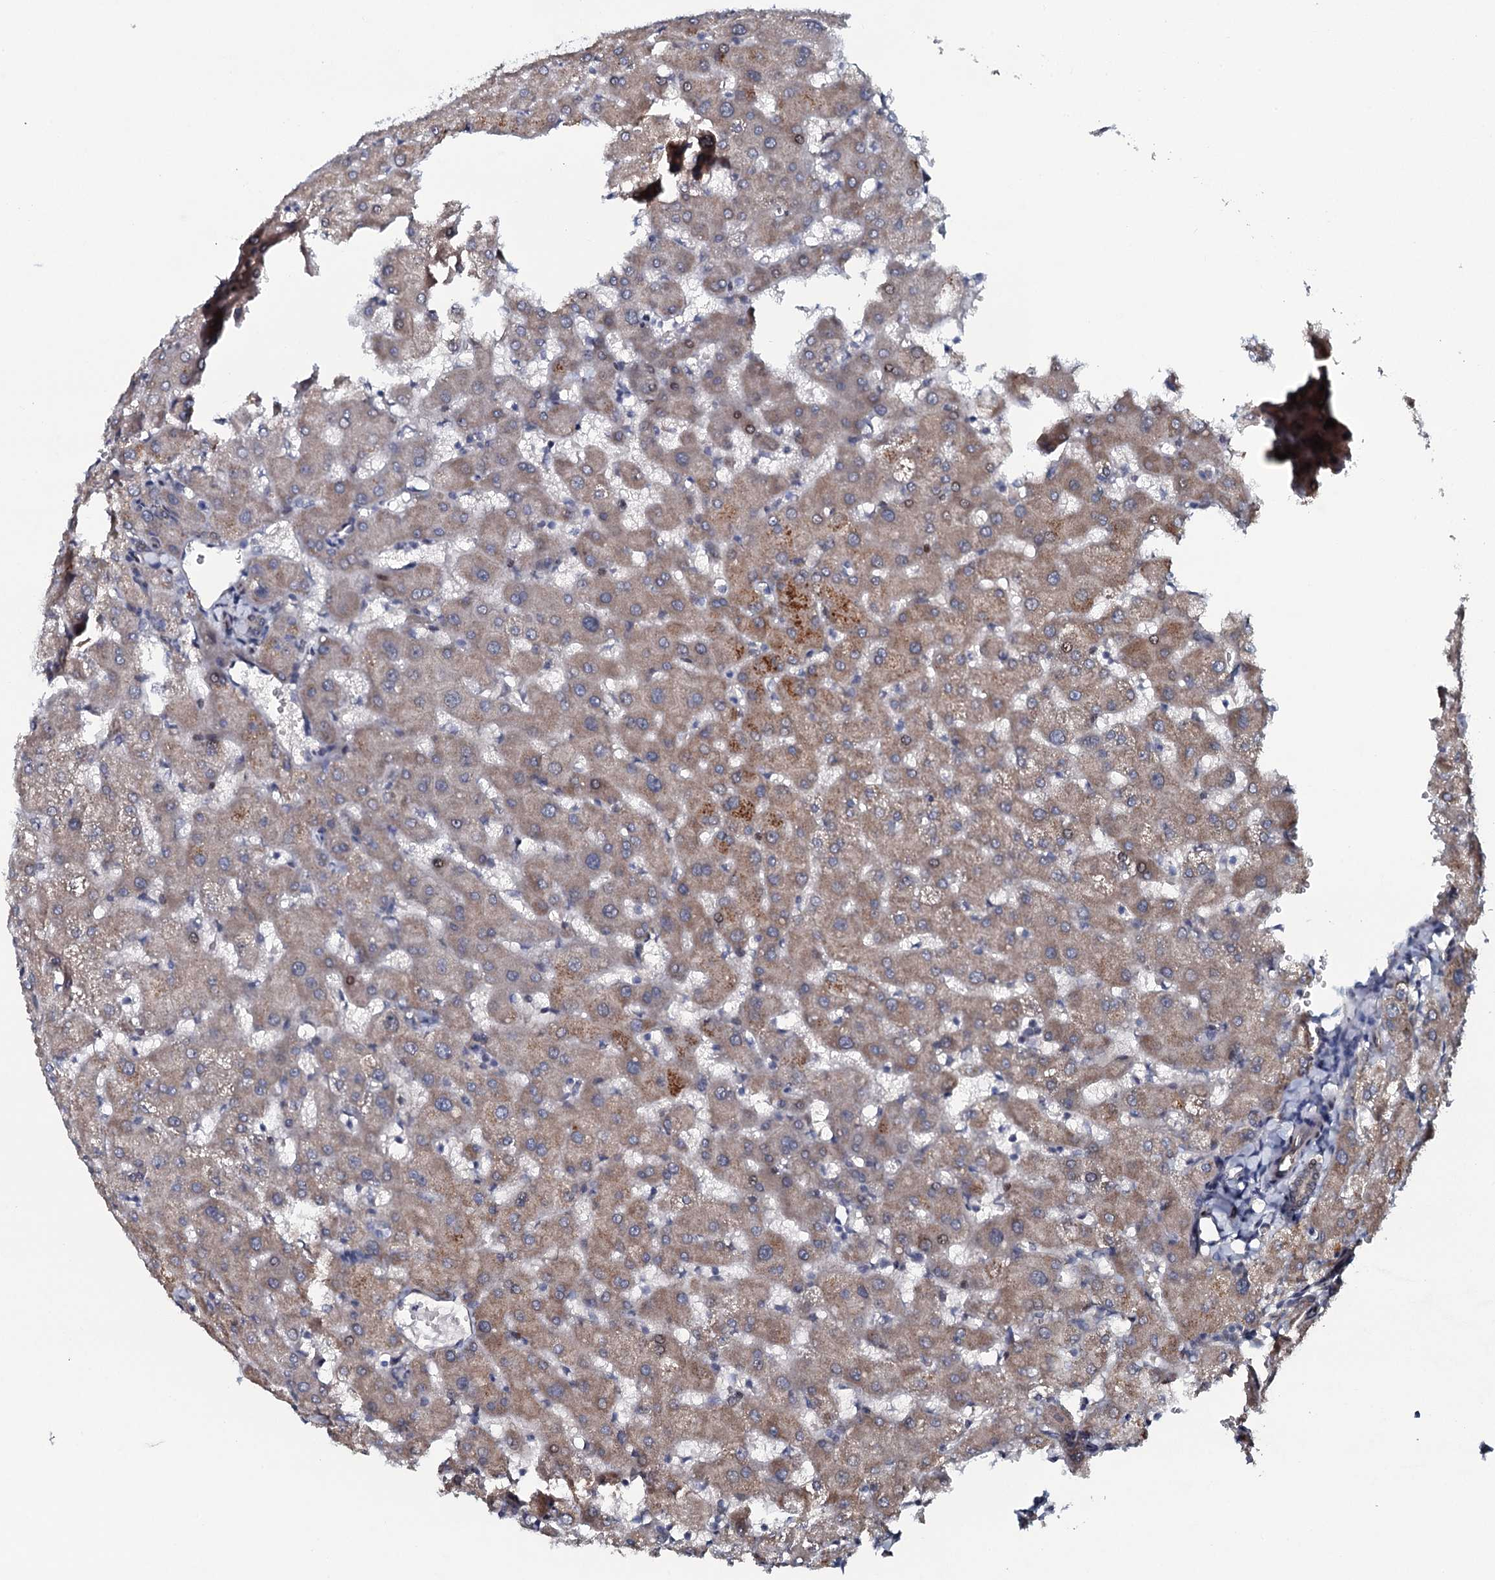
{"staining": {"intensity": "negative", "quantity": "none", "location": "none"}, "tissue": "liver", "cell_type": "Cholangiocytes", "image_type": "normal", "snomed": [{"axis": "morphology", "description": "Normal tissue, NOS"}, {"axis": "topography", "description": "Liver"}], "caption": "Immunohistochemistry (IHC) histopathology image of normal liver: liver stained with DAB (3,3'-diaminobenzidine) displays no significant protein positivity in cholangiocytes.", "gene": "KCTD4", "patient": {"sex": "female", "age": 63}}